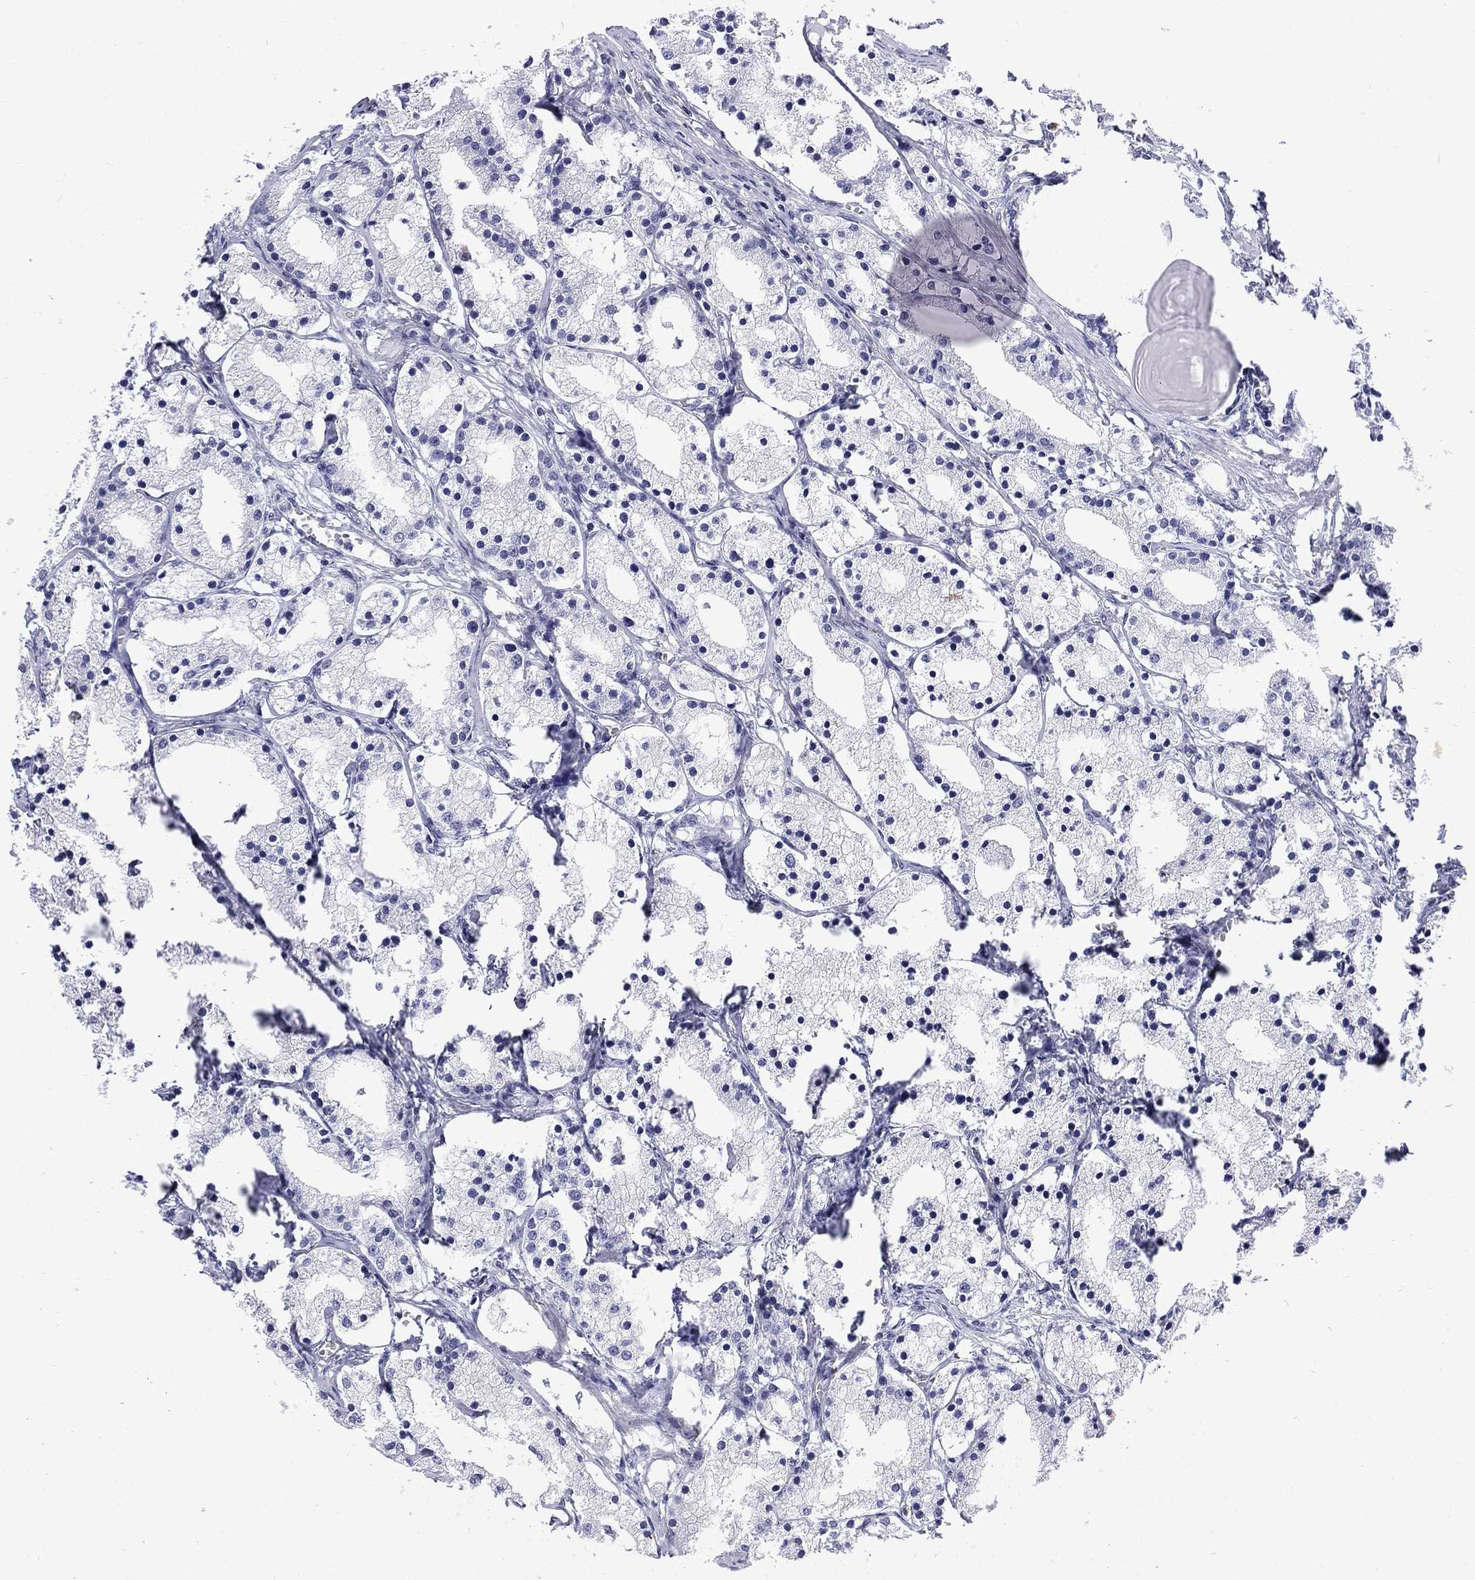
{"staining": {"intensity": "negative", "quantity": "none", "location": "none"}, "tissue": "prostate cancer", "cell_type": "Tumor cells", "image_type": "cancer", "snomed": [{"axis": "morphology", "description": "Adenocarcinoma, NOS"}, {"axis": "topography", "description": "Prostate"}], "caption": "Tumor cells are negative for brown protein staining in adenocarcinoma (prostate).", "gene": "SLA", "patient": {"sex": "male", "age": 69}}